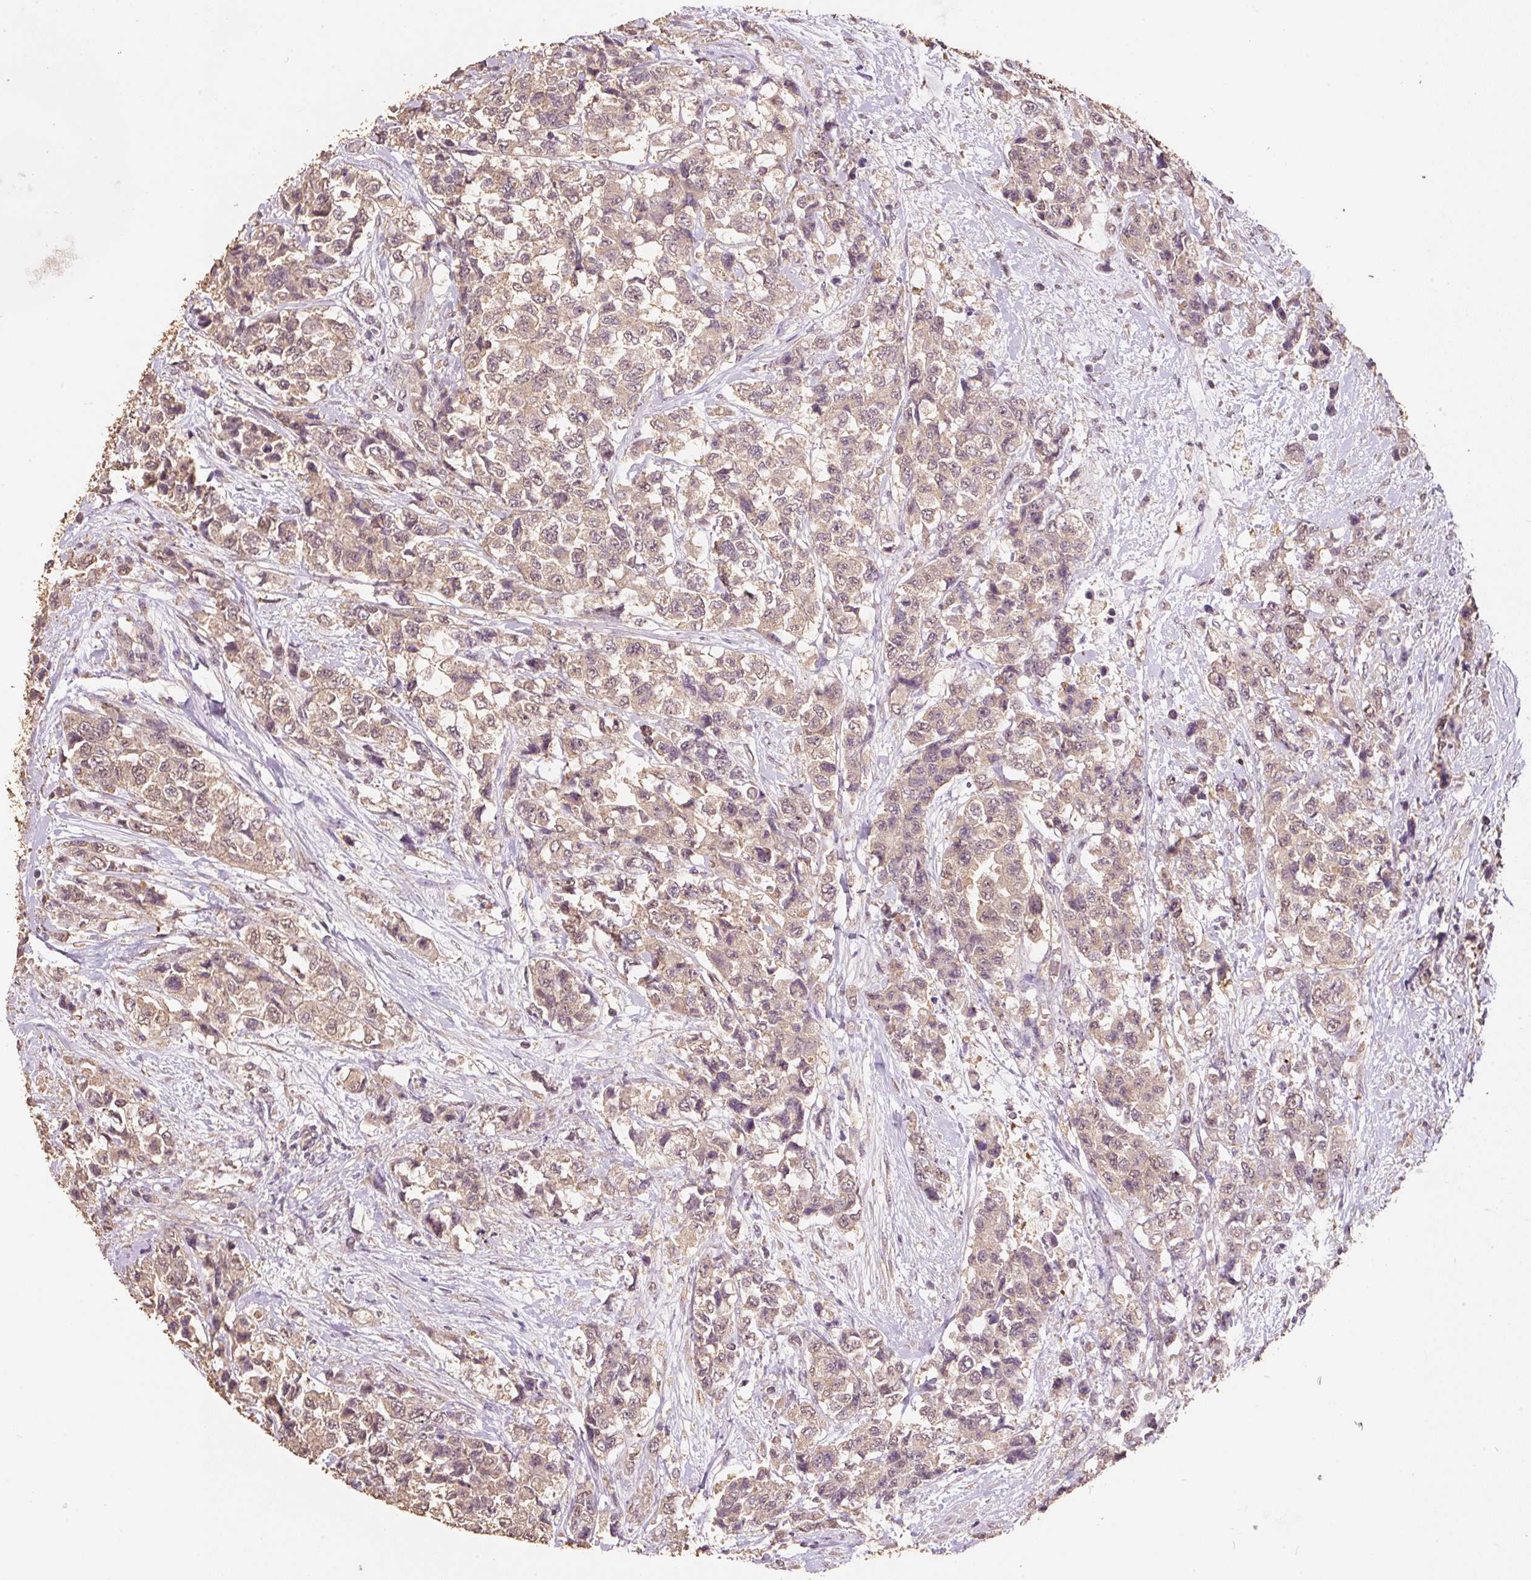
{"staining": {"intensity": "weak", "quantity": ">75%", "location": "cytoplasmic/membranous,nuclear"}, "tissue": "urothelial cancer", "cell_type": "Tumor cells", "image_type": "cancer", "snomed": [{"axis": "morphology", "description": "Urothelial carcinoma, High grade"}, {"axis": "topography", "description": "Urinary bladder"}], "caption": "Urothelial carcinoma (high-grade) stained with a brown dye reveals weak cytoplasmic/membranous and nuclear positive positivity in approximately >75% of tumor cells.", "gene": "HERC2", "patient": {"sex": "female", "age": 78}}